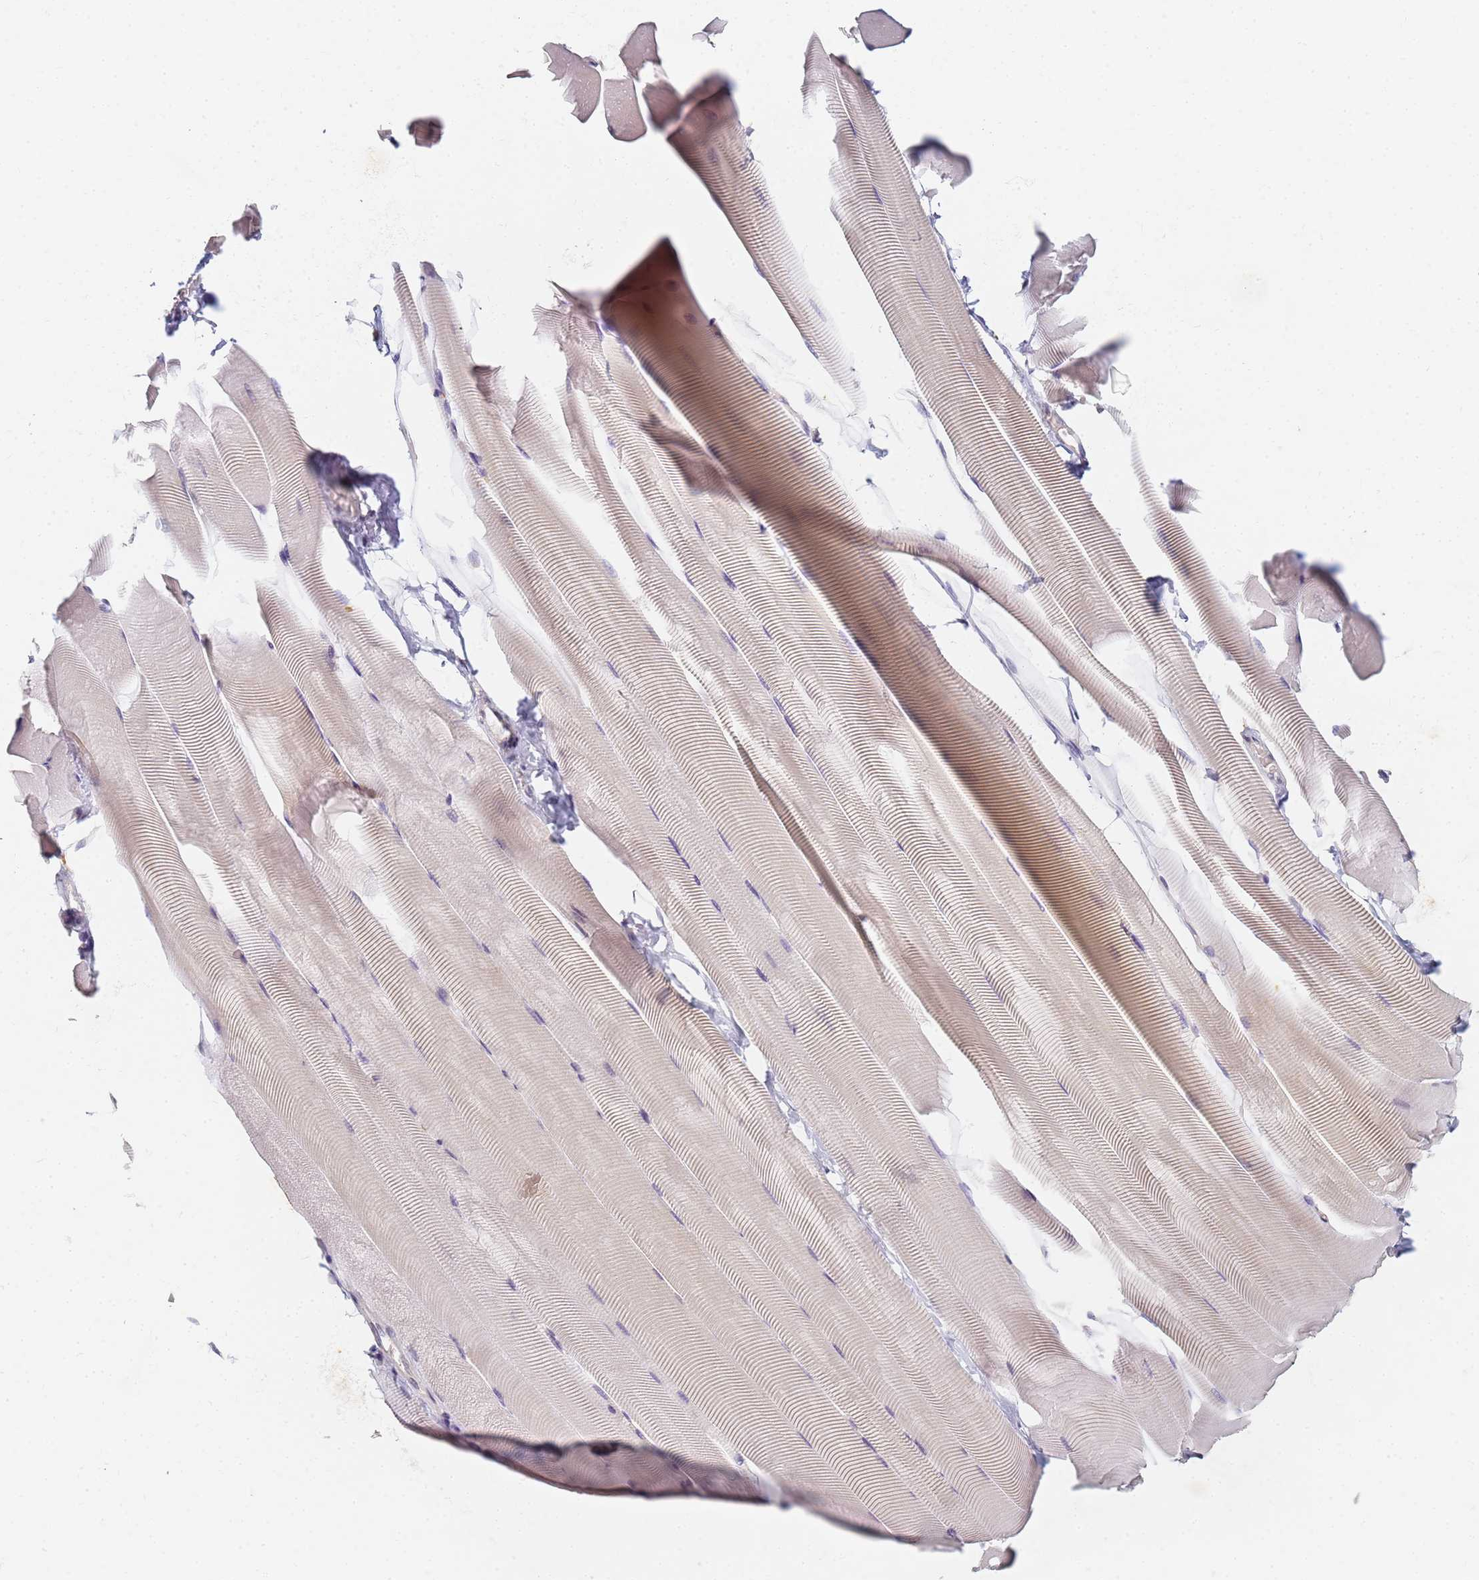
{"staining": {"intensity": "weak", "quantity": "<25%", "location": "cytoplasmic/membranous"}, "tissue": "skeletal muscle", "cell_type": "Myocytes", "image_type": "normal", "snomed": [{"axis": "morphology", "description": "Normal tissue, NOS"}, {"axis": "topography", "description": "Skeletal muscle"}], "caption": "Immunohistochemical staining of normal skeletal muscle exhibits no significant expression in myocytes. (DAB immunohistochemistry (IHC) with hematoxylin counter stain).", "gene": "HMCES", "patient": {"sex": "male", "age": 25}}